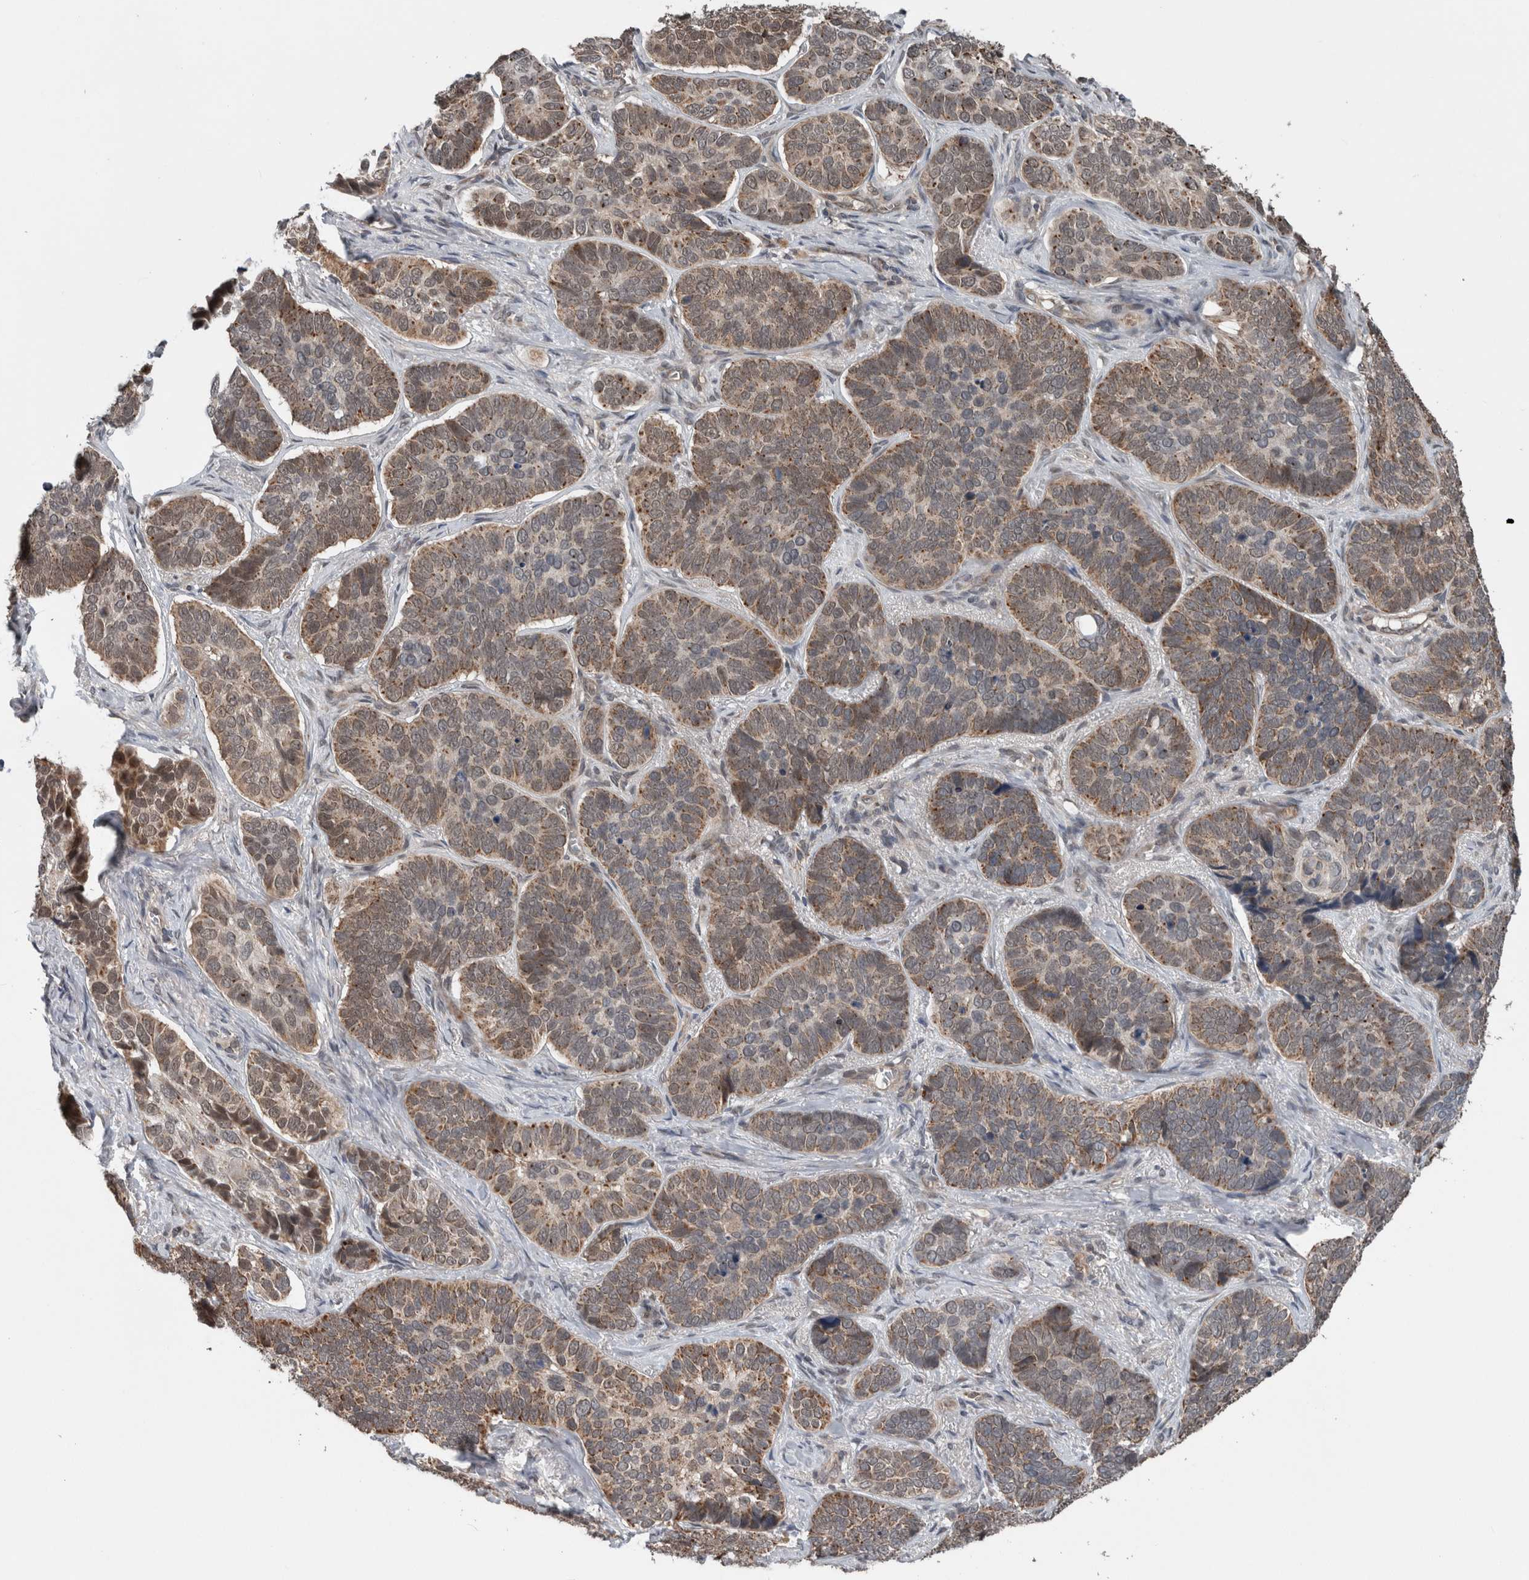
{"staining": {"intensity": "moderate", "quantity": ">75%", "location": "cytoplasmic/membranous"}, "tissue": "skin cancer", "cell_type": "Tumor cells", "image_type": "cancer", "snomed": [{"axis": "morphology", "description": "Basal cell carcinoma"}, {"axis": "topography", "description": "Skin"}], "caption": "A high-resolution photomicrograph shows immunohistochemistry (IHC) staining of skin cancer, which exhibits moderate cytoplasmic/membranous positivity in approximately >75% of tumor cells.", "gene": "ENY2", "patient": {"sex": "male", "age": 62}}